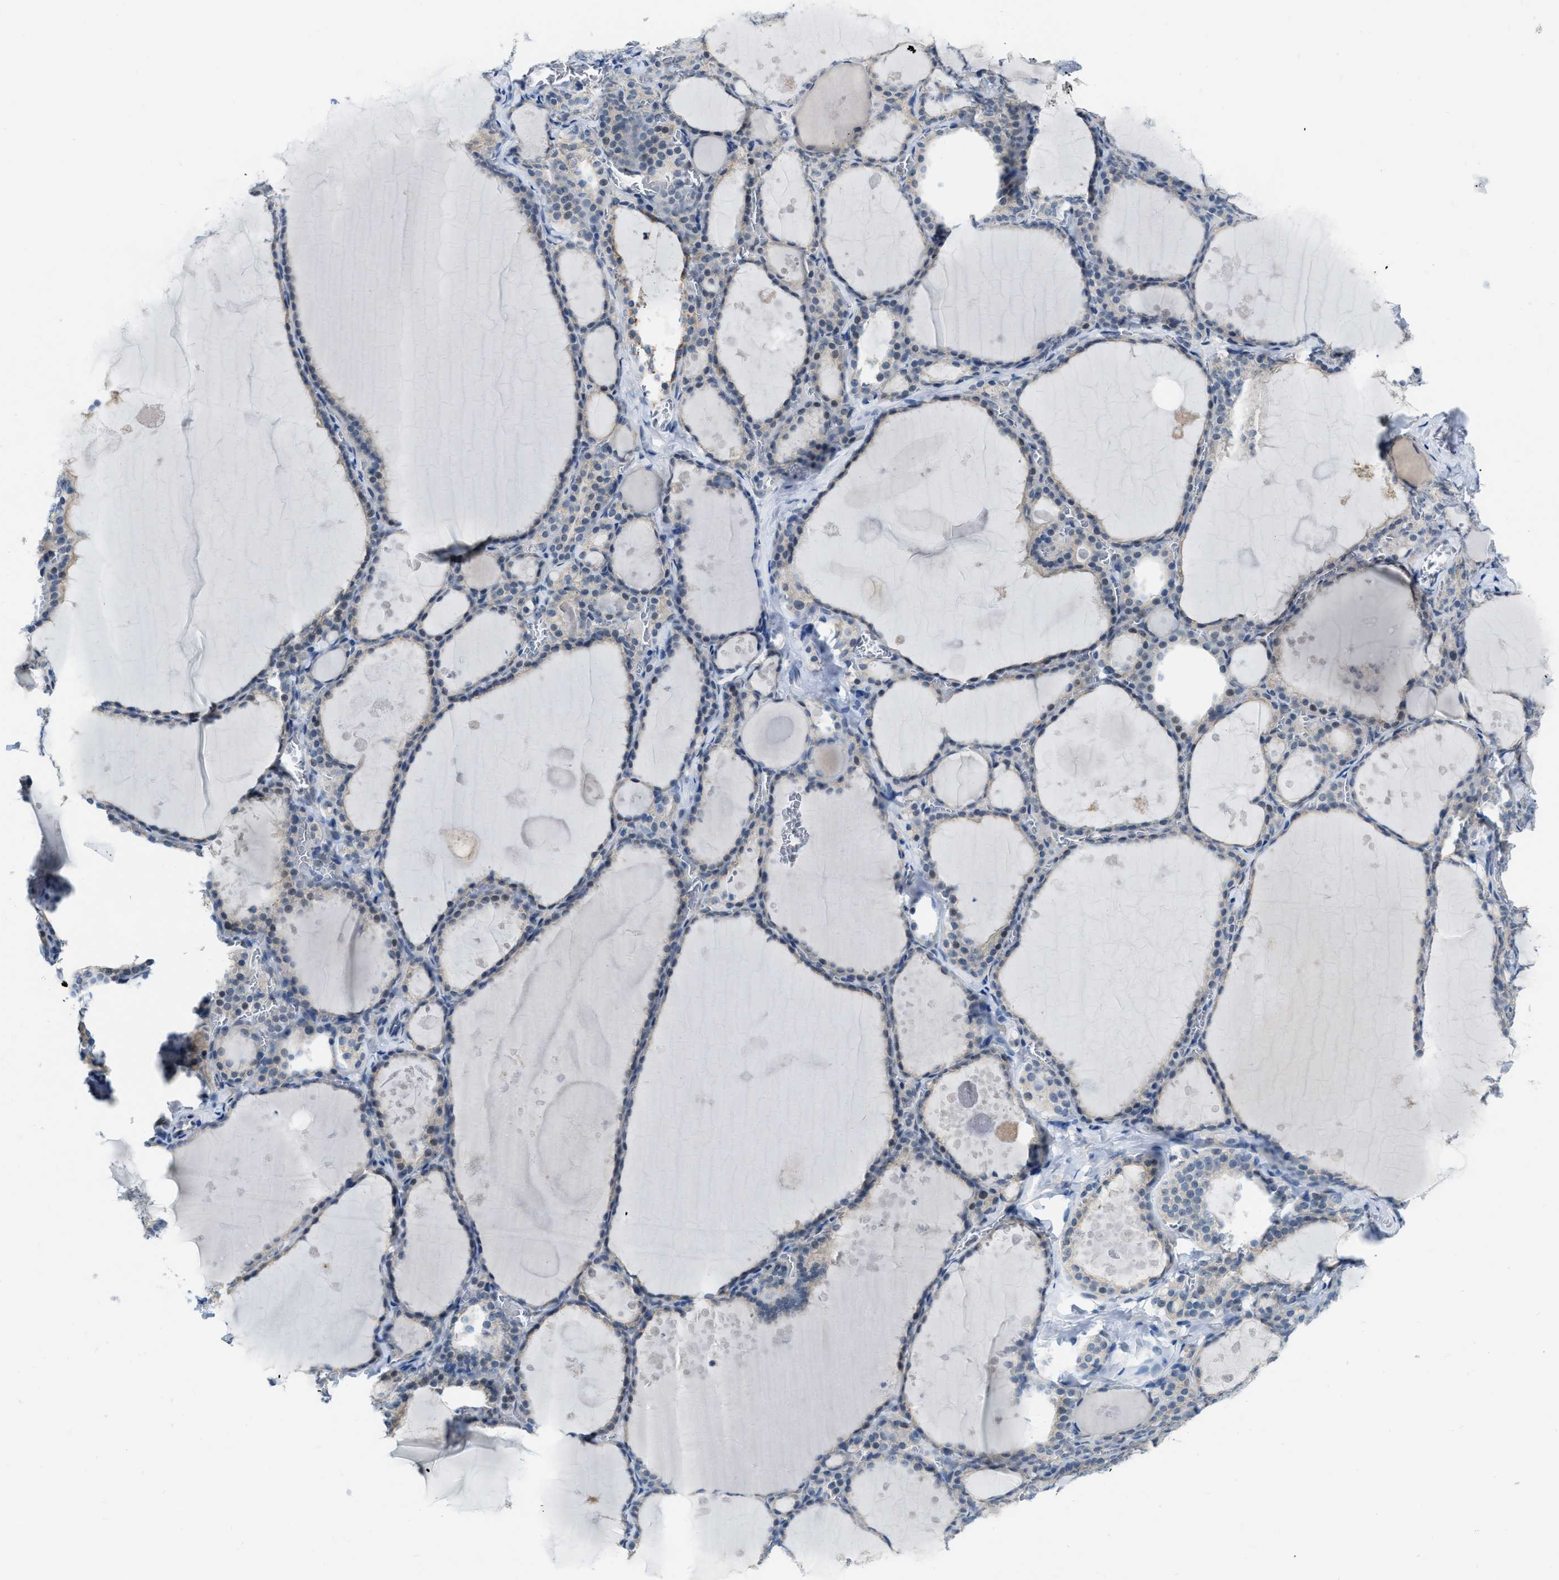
{"staining": {"intensity": "weak", "quantity": "<25%", "location": "cytoplasmic/membranous"}, "tissue": "thyroid gland", "cell_type": "Glandular cells", "image_type": "normal", "snomed": [{"axis": "morphology", "description": "Normal tissue, NOS"}, {"axis": "topography", "description": "Thyroid gland"}], "caption": "Immunohistochemistry histopathology image of normal thyroid gland stained for a protein (brown), which demonstrates no positivity in glandular cells.", "gene": "PHRF1", "patient": {"sex": "male", "age": 56}}